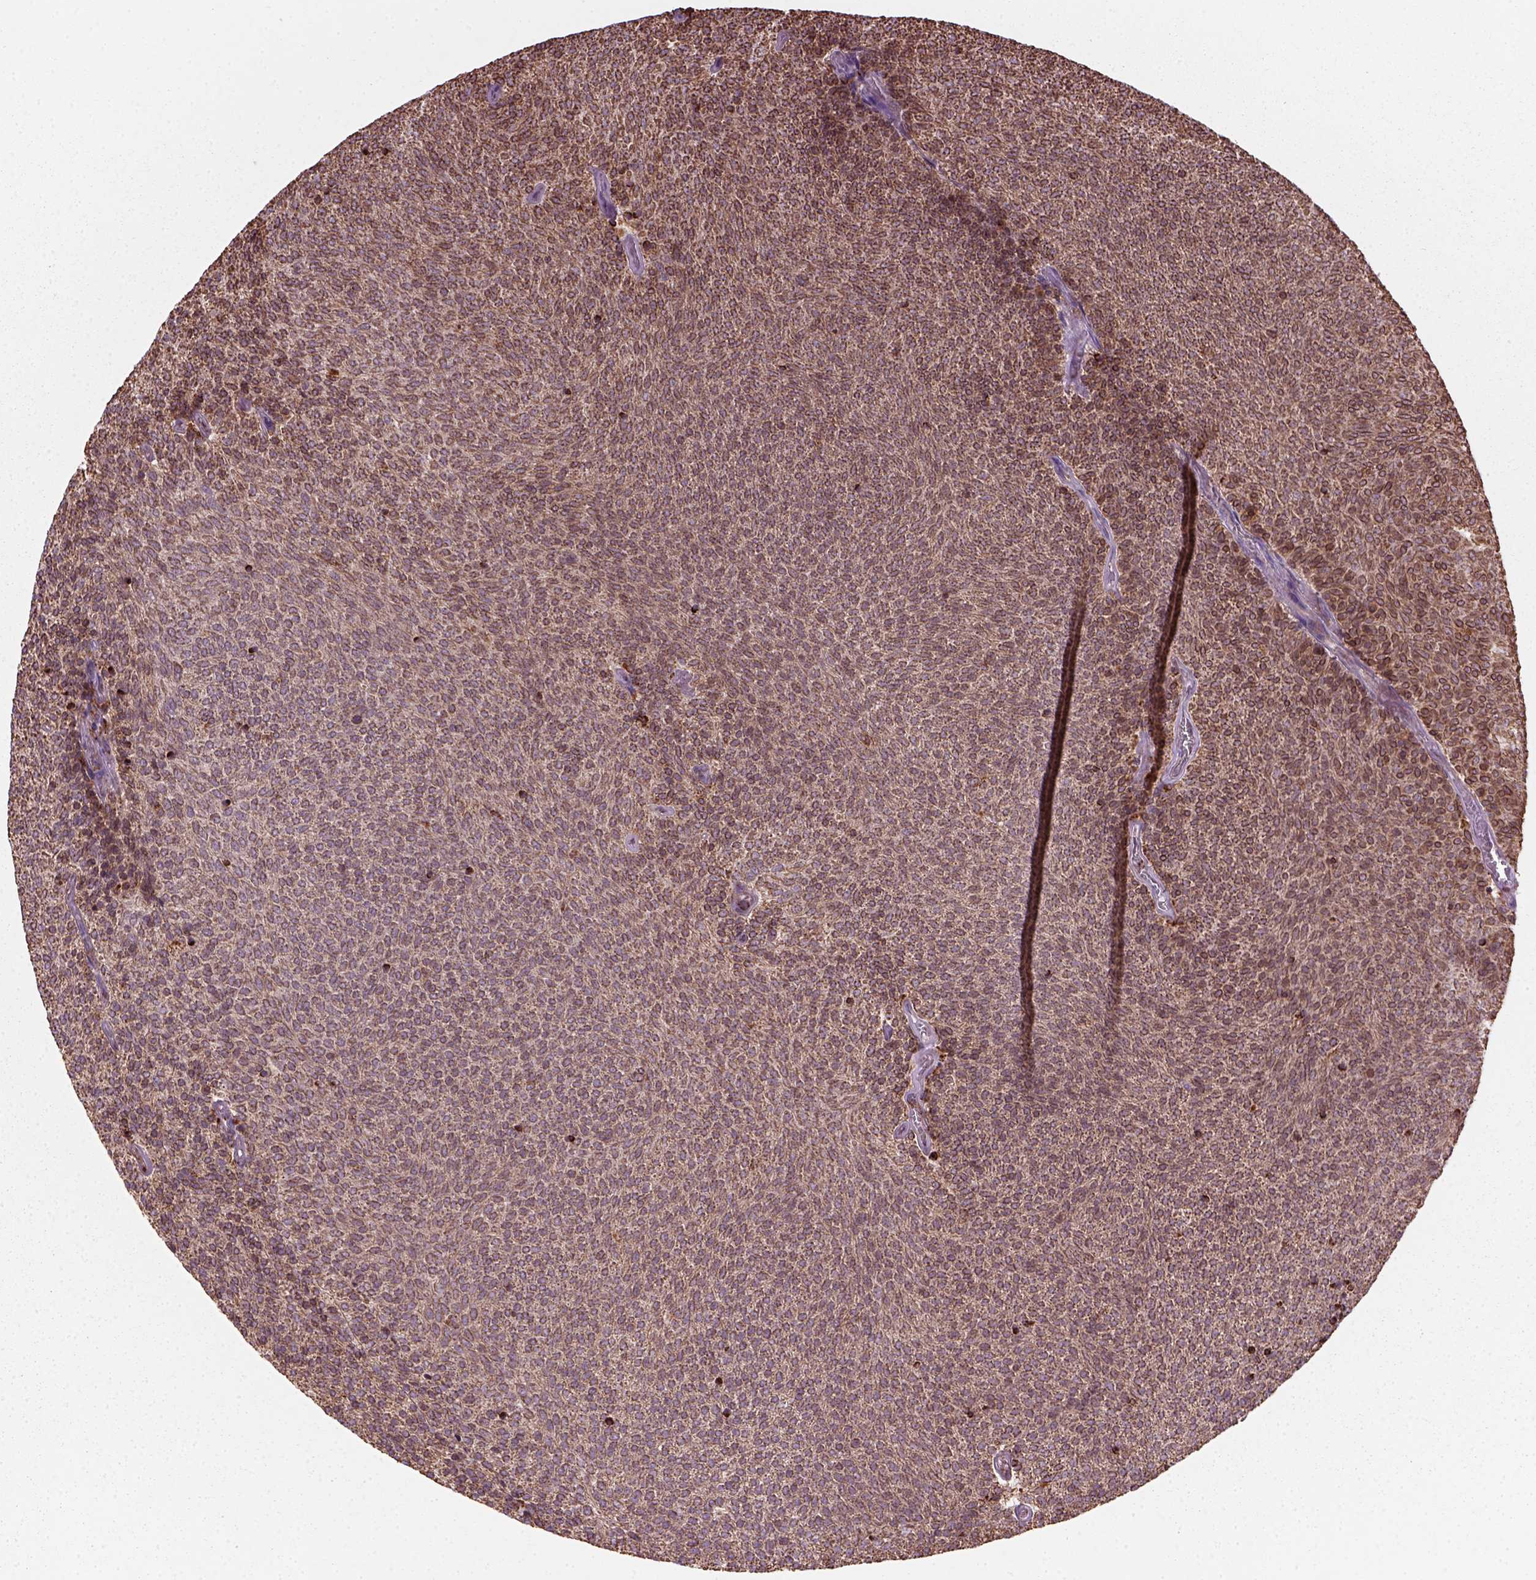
{"staining": {"intensity": "strong", "quantity": ">75%", "location": "cytoplasmic/membranous"}, "tissue": "urothelial cancer", "cell_type": "Tumor cells", "image_type": "cancer", "snomed": [{"axis": "morphology", "description": "Urothelial carcinoma, Low grade"}, {"axis": "topography", "description": "Urinary bladder"}], "caption": "Immunohistochemical staining of urothelial carcinoma (low-grade) shows strong cytoplasmic/membranous protein expression in about >75% of tumor cells.", "gene": "NUDT16L1", "patient": {"sex": "male", "age": 77}}